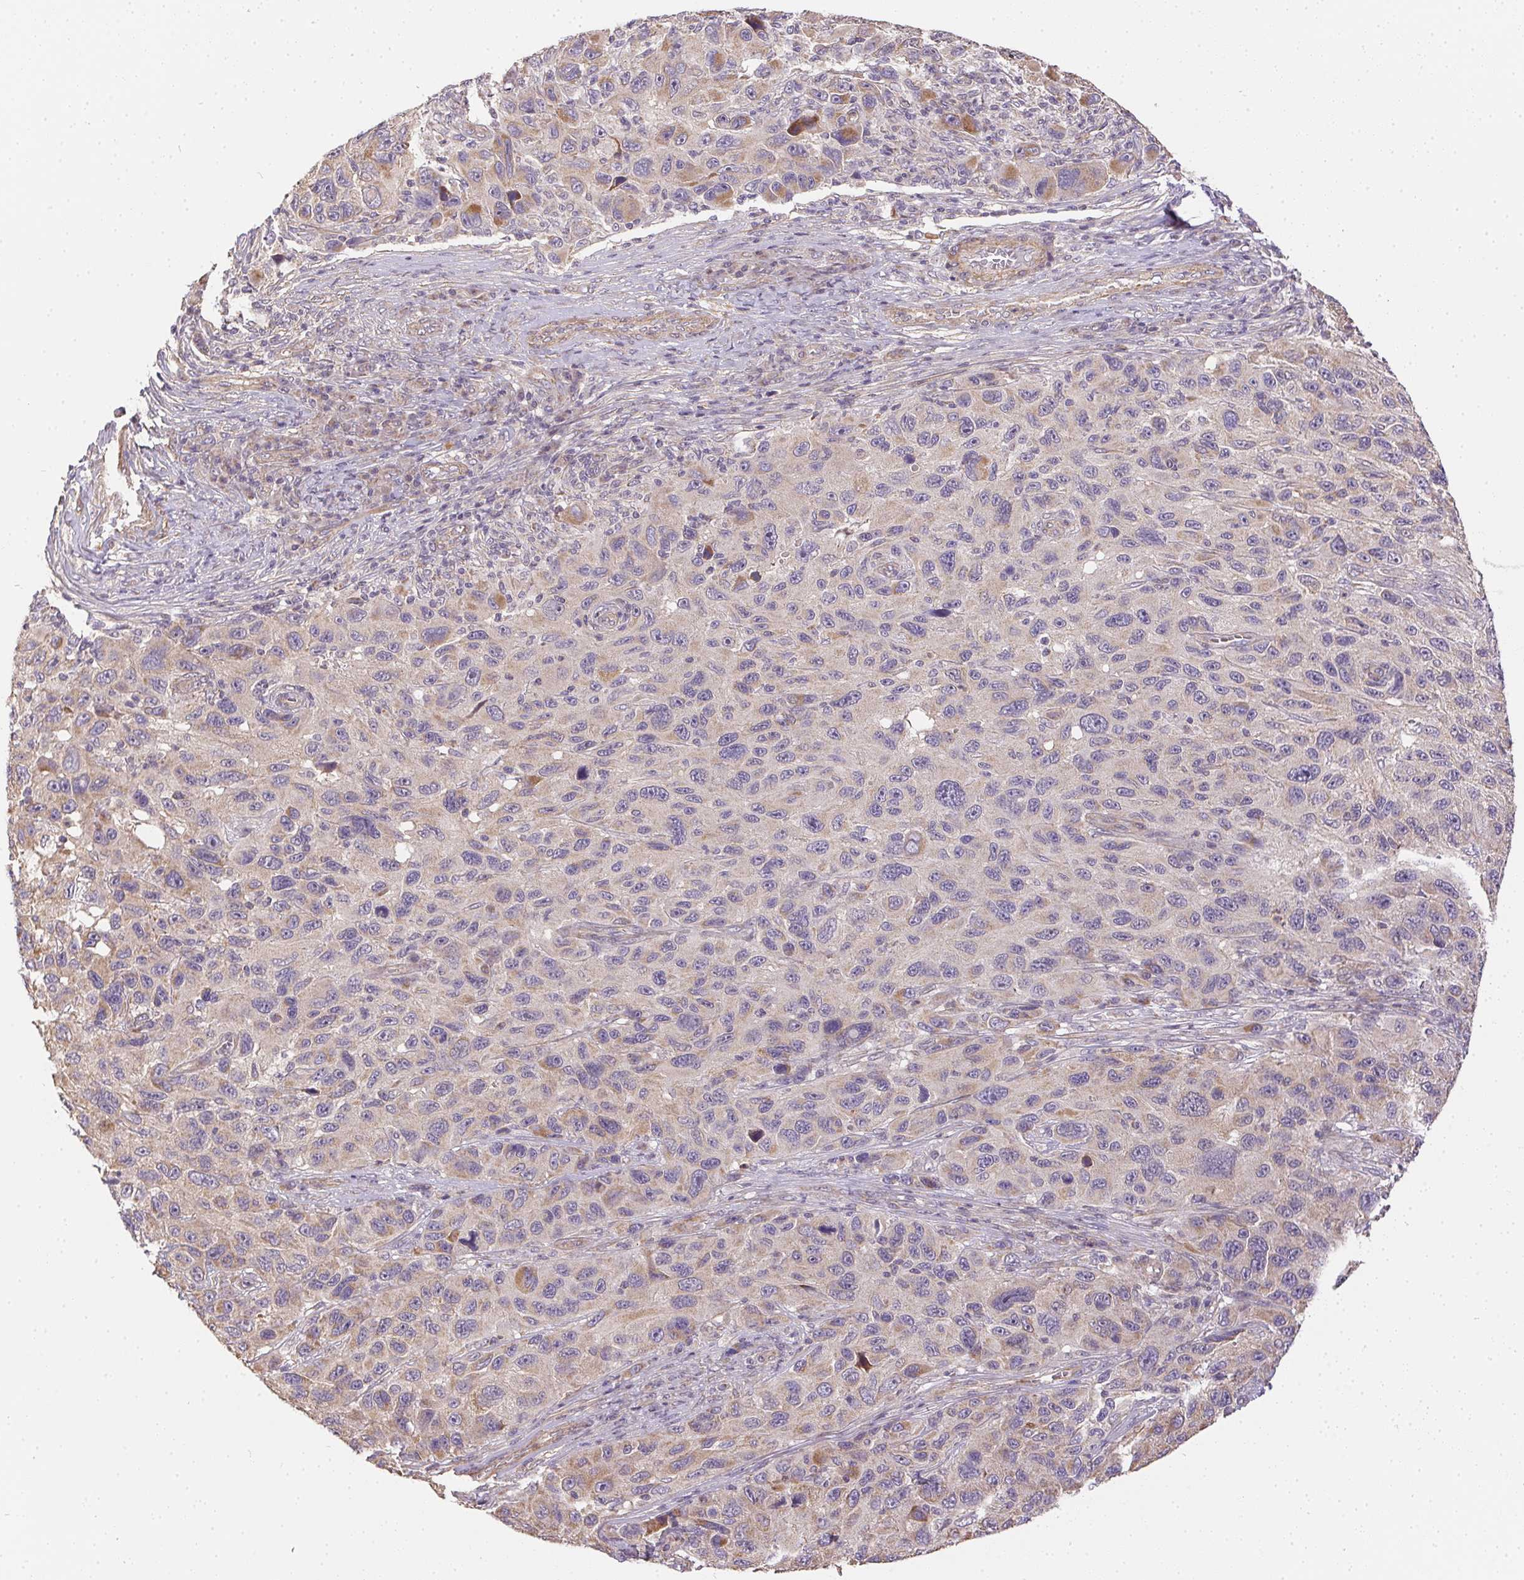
{"staining": {"intensity": "weak", "quantity": "<25%", "location": "cytoplasmic/membranous"}, "tissue": "melanoma", "cell_type": "Tumor cells", "image_type": "cancer", "snomed": [{"axis": "morphology", "description": "Malignant melanoma, NOS"}, {"axis": "topography", "description": "Skin"}], "caption": "This is an immunohistochemistry (IHC) micrograph of human malignant melanoma. There is no positivity in tumor cells.", "gene": "REV3L", "patient": {"sex": "male", "age": 53}}